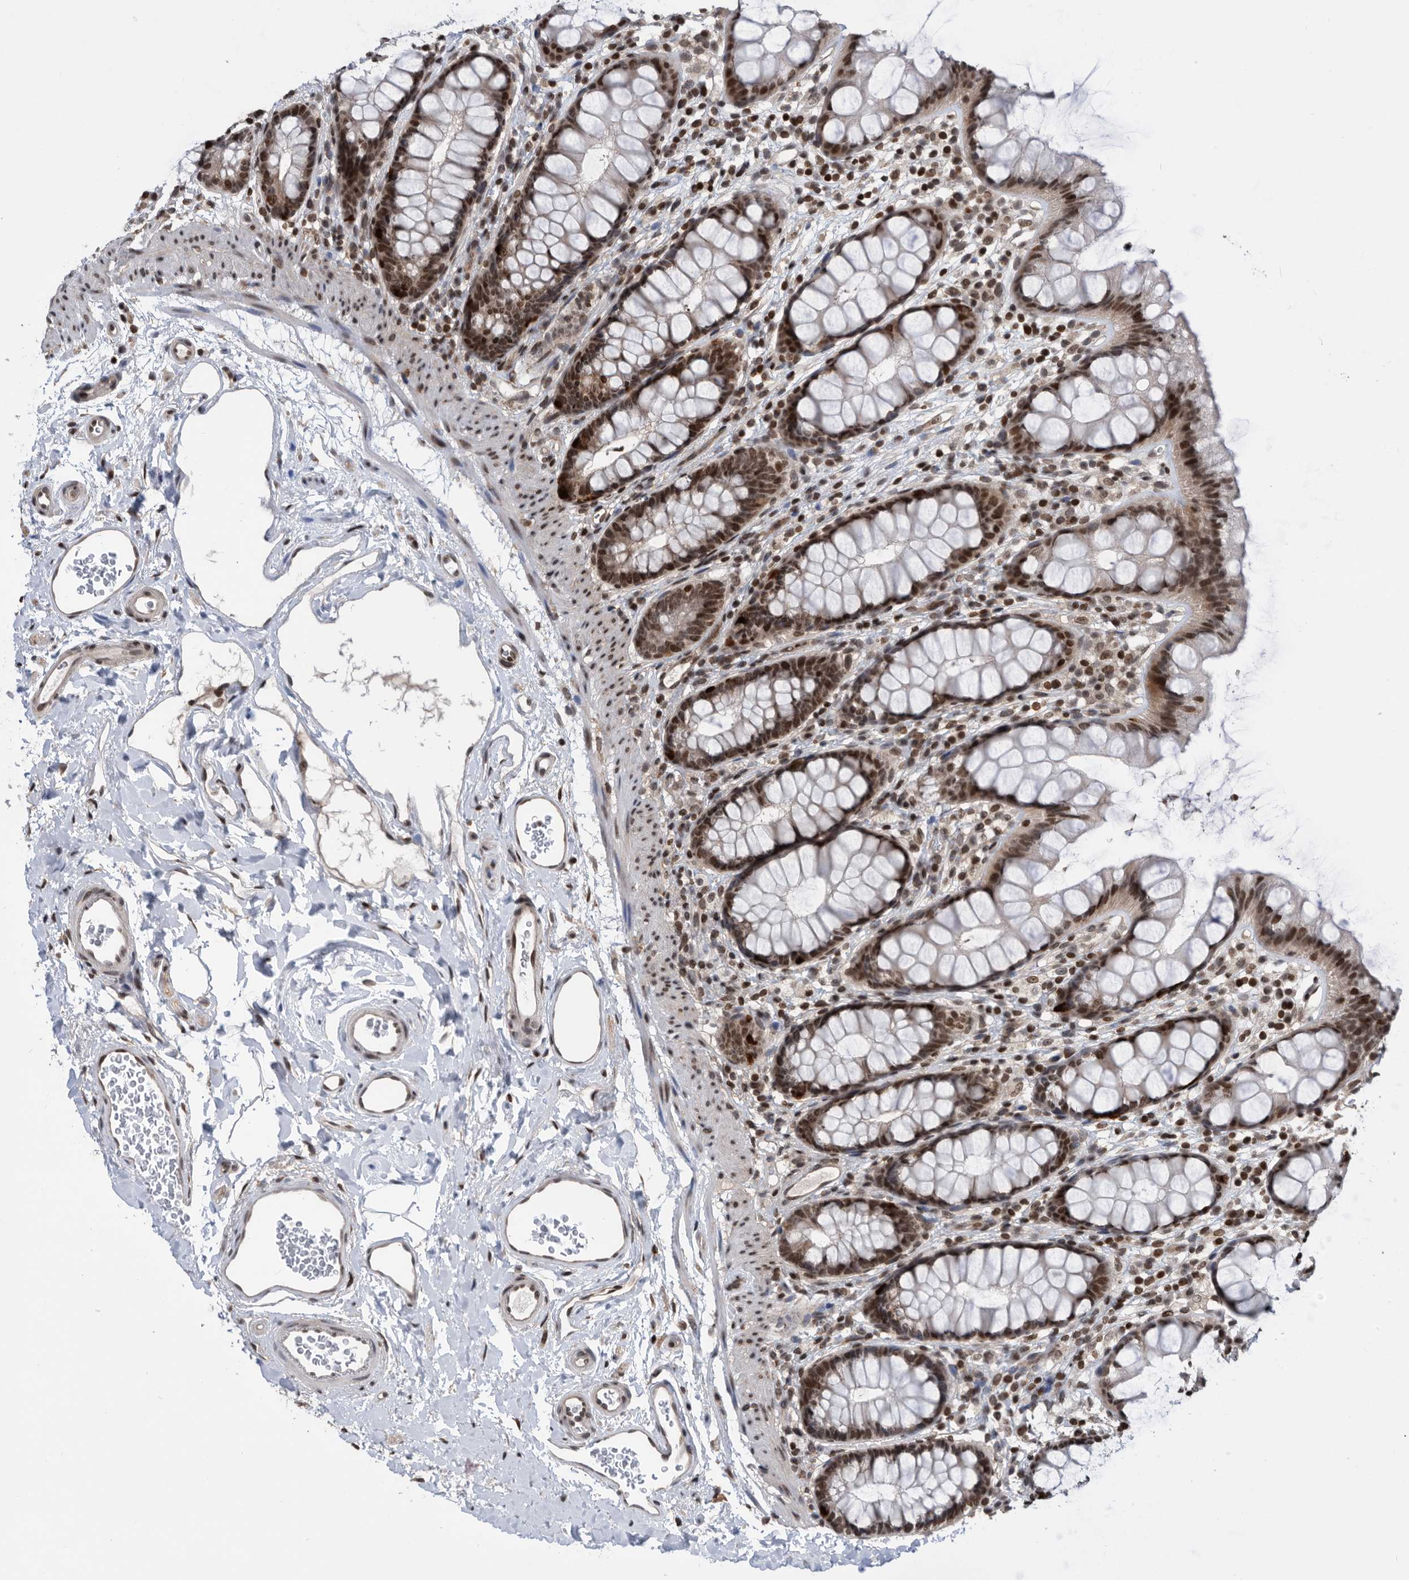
{"staining": {"intensity": "strong", "quantity": ">75%", "location": "nuclear"}, "tissue": "rectum", "cell_type": "Glandular cells", "image_type": "normal", "snomed": [{"axis": "morphology", "description": "Normal tissue, NOS"}, {"axis": "topography", "description": "Rectum"}], "caption": "The immunohistochemical stain shows strong nuclear expression in glandular cells of benign rectum.", "gene": "SNRNP48", "patient": {"sex": "female", "age": 65}}